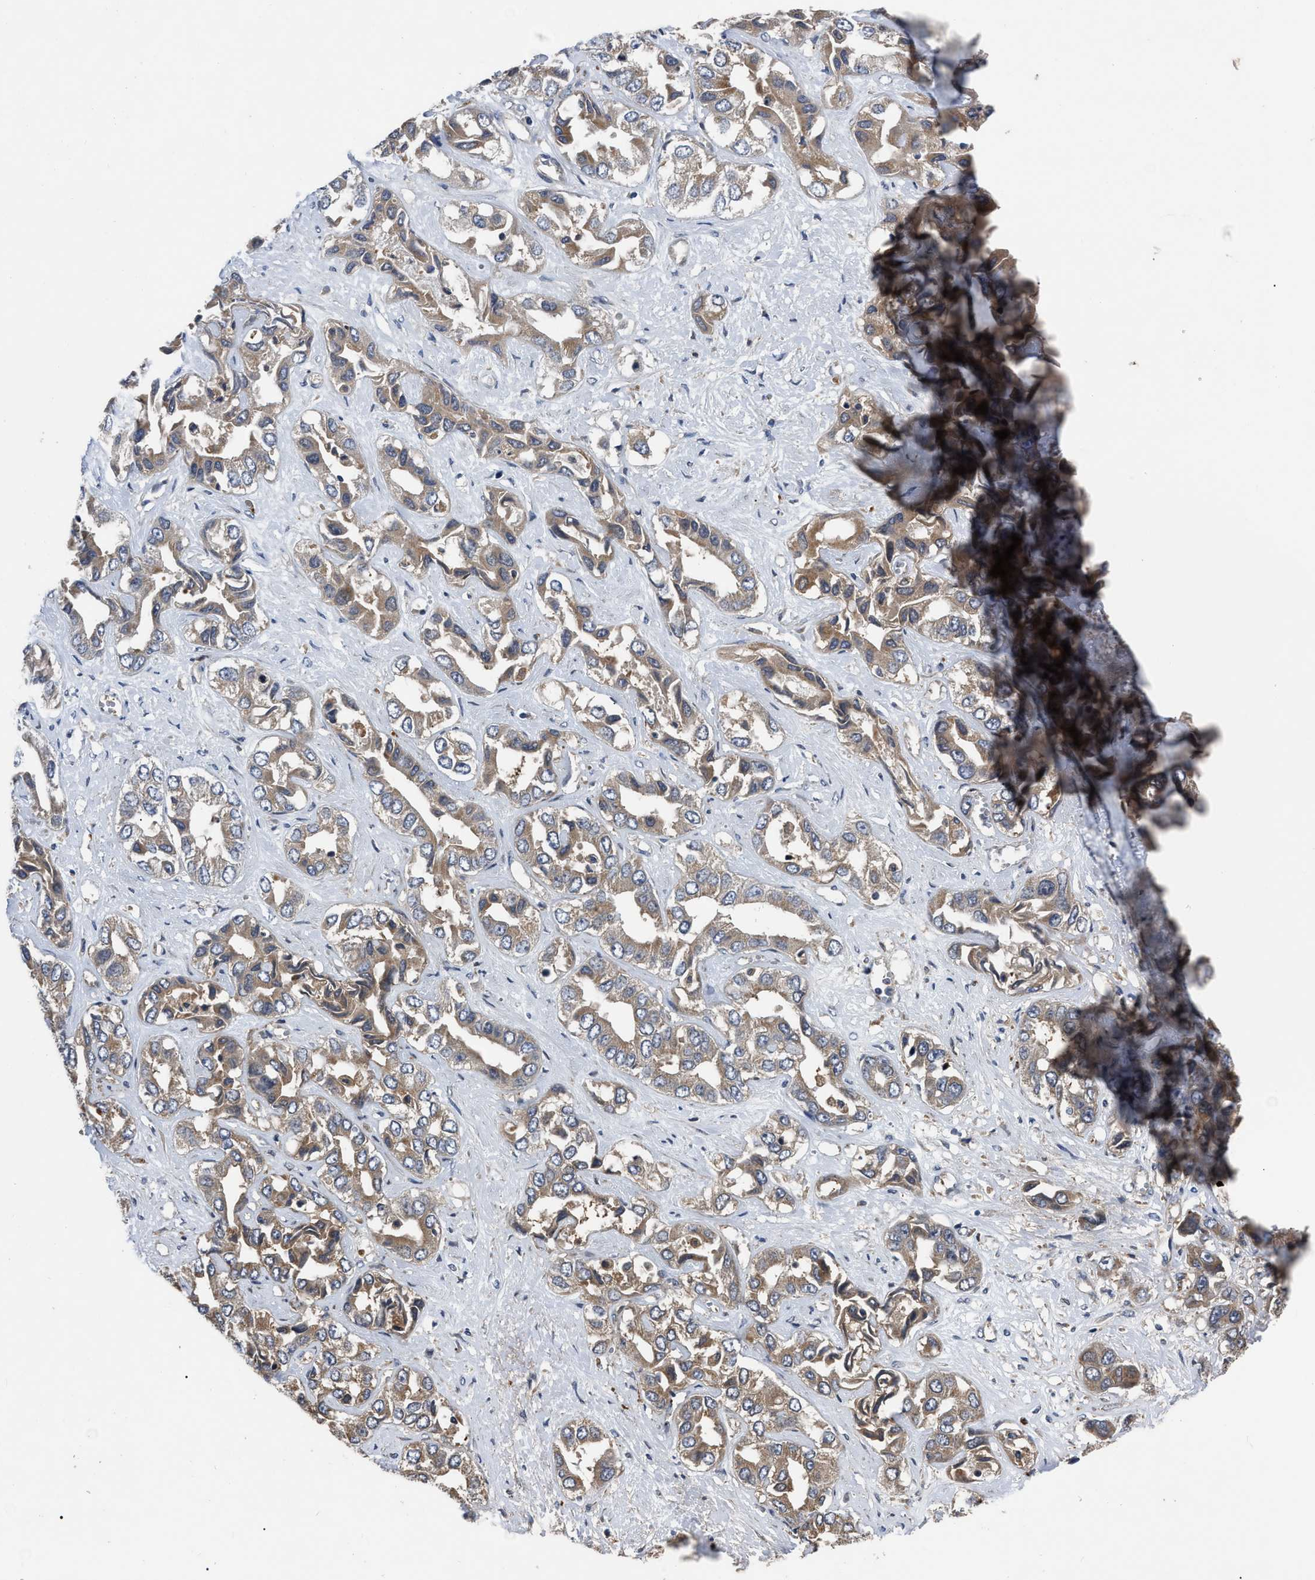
{"staining": {"intensity": "moderate", "quantity": ">75%", "location": "cytoplasmic/membranous"}, "tissue": "liver cancer", "cell_type": "Tumor cells", "image_type": "cancer", "snomed": [{"axis": "morphology", "description": "Cholangiocarcinoma"}, {"axis": "topography", "description": "Liver"}], "caption": "A medium amount of moderate cytoplasmic/membranous staining is identified in approximately >75% of tumor cells in cholangiocarcinoma (liver) tissue. The staining was performed using DAB, with brown indicating positive protein expression. Nuclei are stained blue with hematoxylin.", "gene": "PPWD1", "patient": {"sex": "female", "age": 52}}